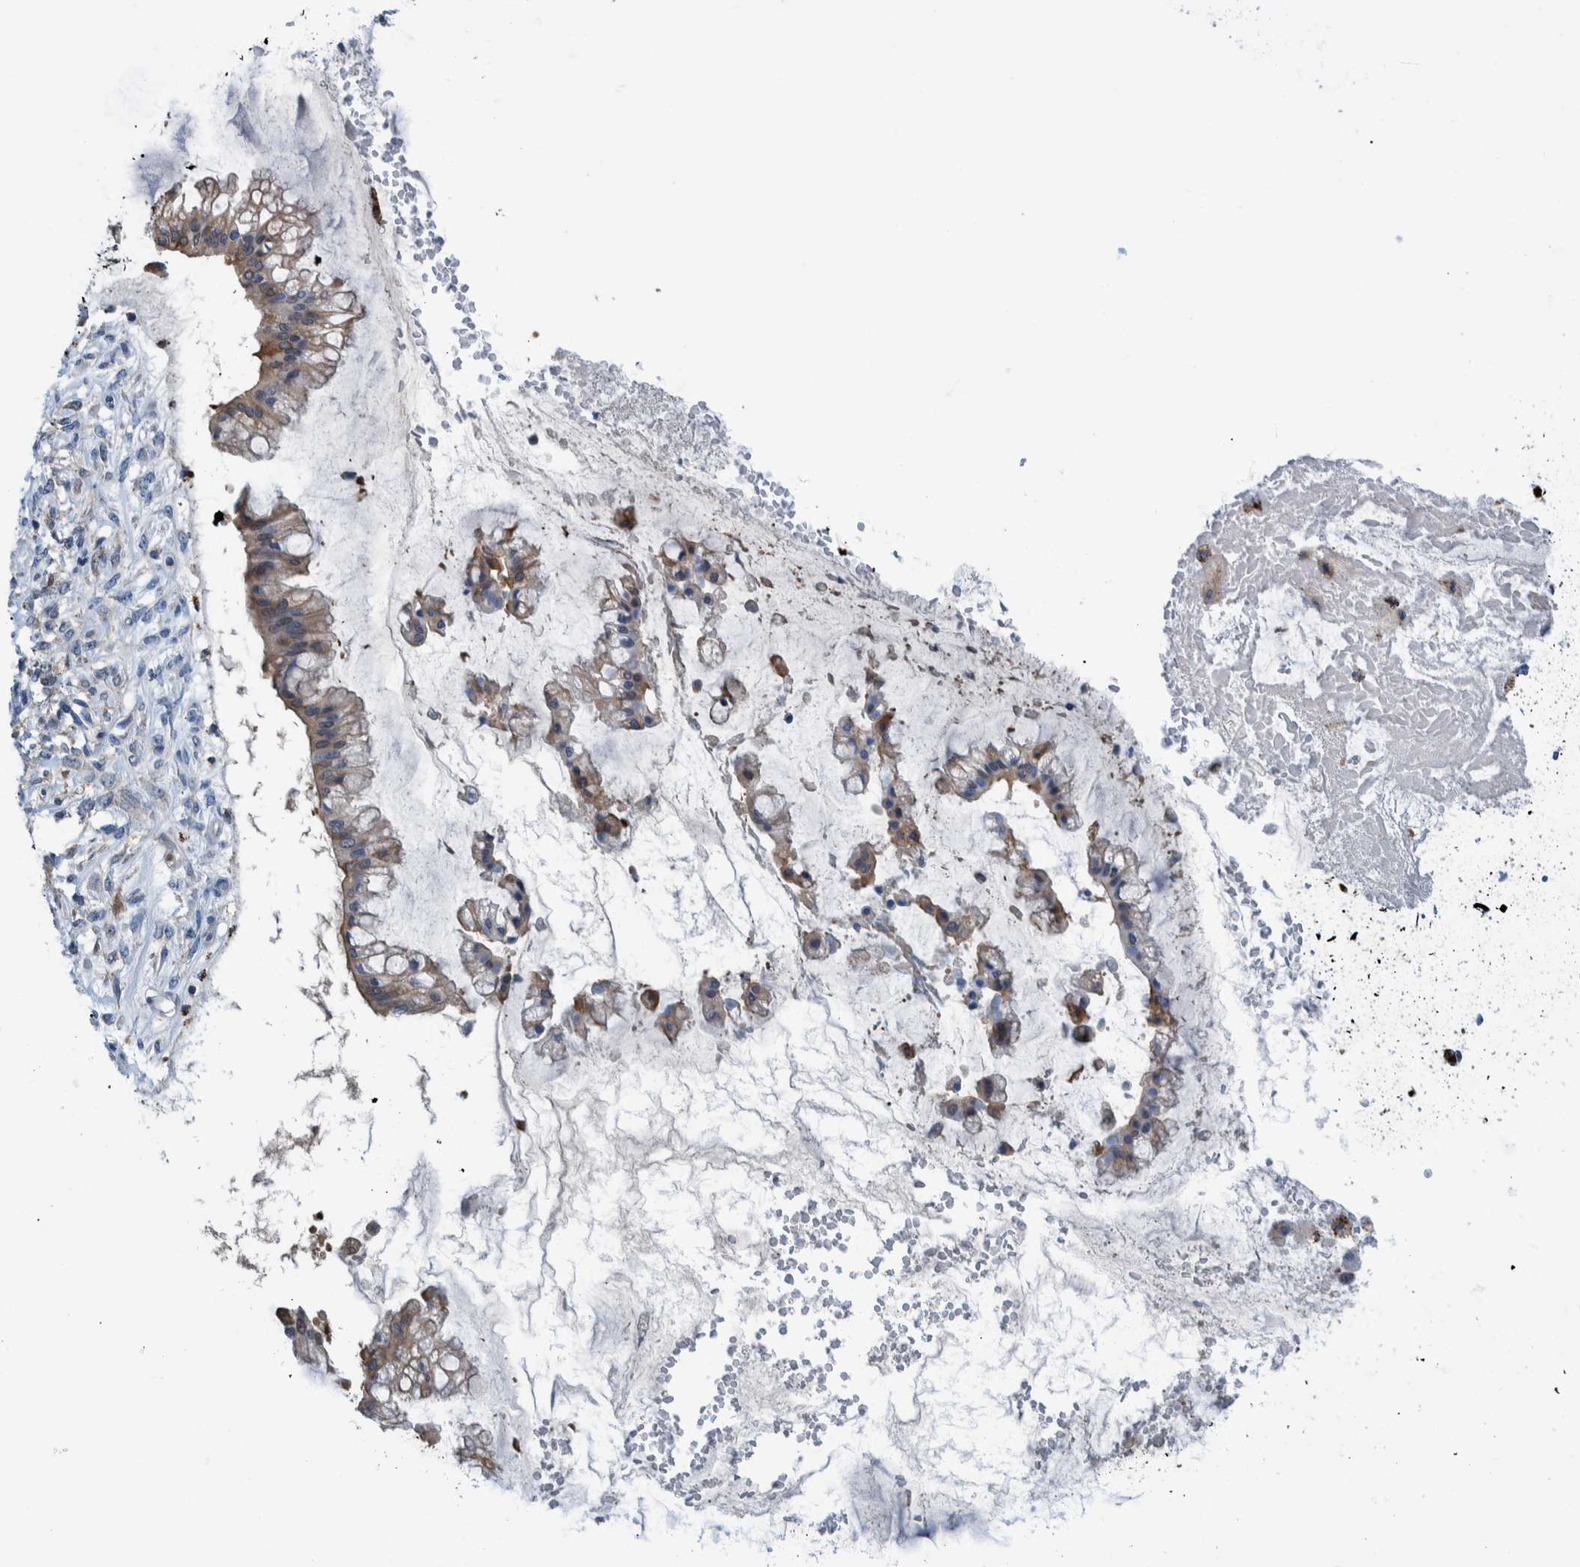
{"staining": {"intensity": "weak", "quantity": "<25%", "location": "cytoplasmic/membranous"}, "tissue": "ovarian cancer", "cell_type": "Tumor cells", "image_type": "cancer", "snomed": [{"axis": "morphology", "description": "Cystadenocarcinoma, mucinous, NOS"}, {"axis": "topography", "description": "Ovary"}], "caption": "High power microscopy image of an immunohistochemistry micrograph of ovarian mucinous cystadenocarcinoma, revealing no significant staining in tumor cells.", "gene": "IDO1", "patient": {"sex": "female", "age": 73}}